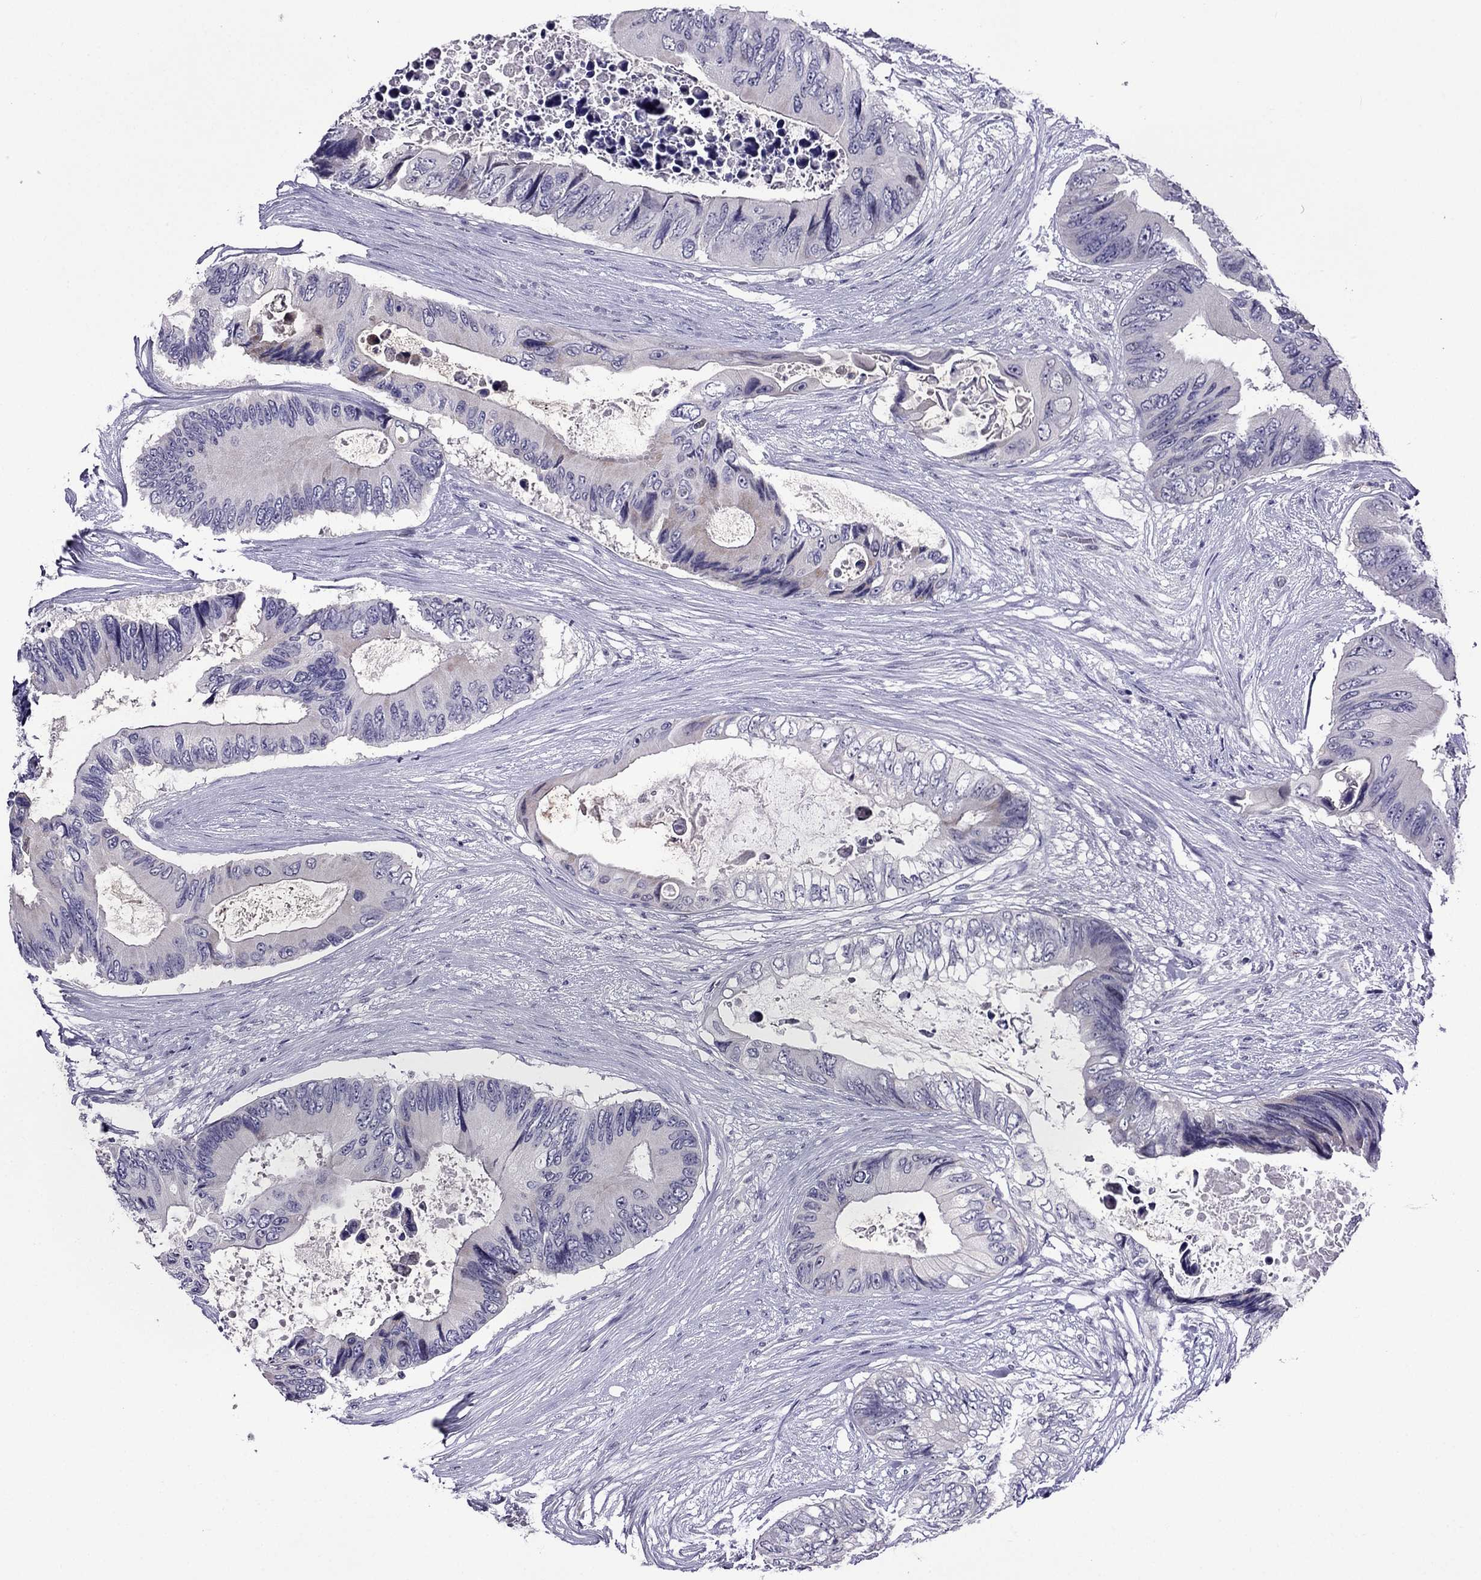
{"staining": {"intensity": "negative", "quantity": "none", "location": "none"}, "tissue": "colorectal cancer", "cell_type": "Tumor cells", "image_type": "cancer", "snomed": [{"axis": "morphology", "description": "Adenocarcinoma, NOS"}, {"axis": "topography", "description": "Rectum"}], "caption": "Human adenocarcinoma (colorectal) stained for a protein using IHC shows no staining in tumor cells.", "gene": "SPTBN4", "patient": {"sex": "male", "age": 63}}